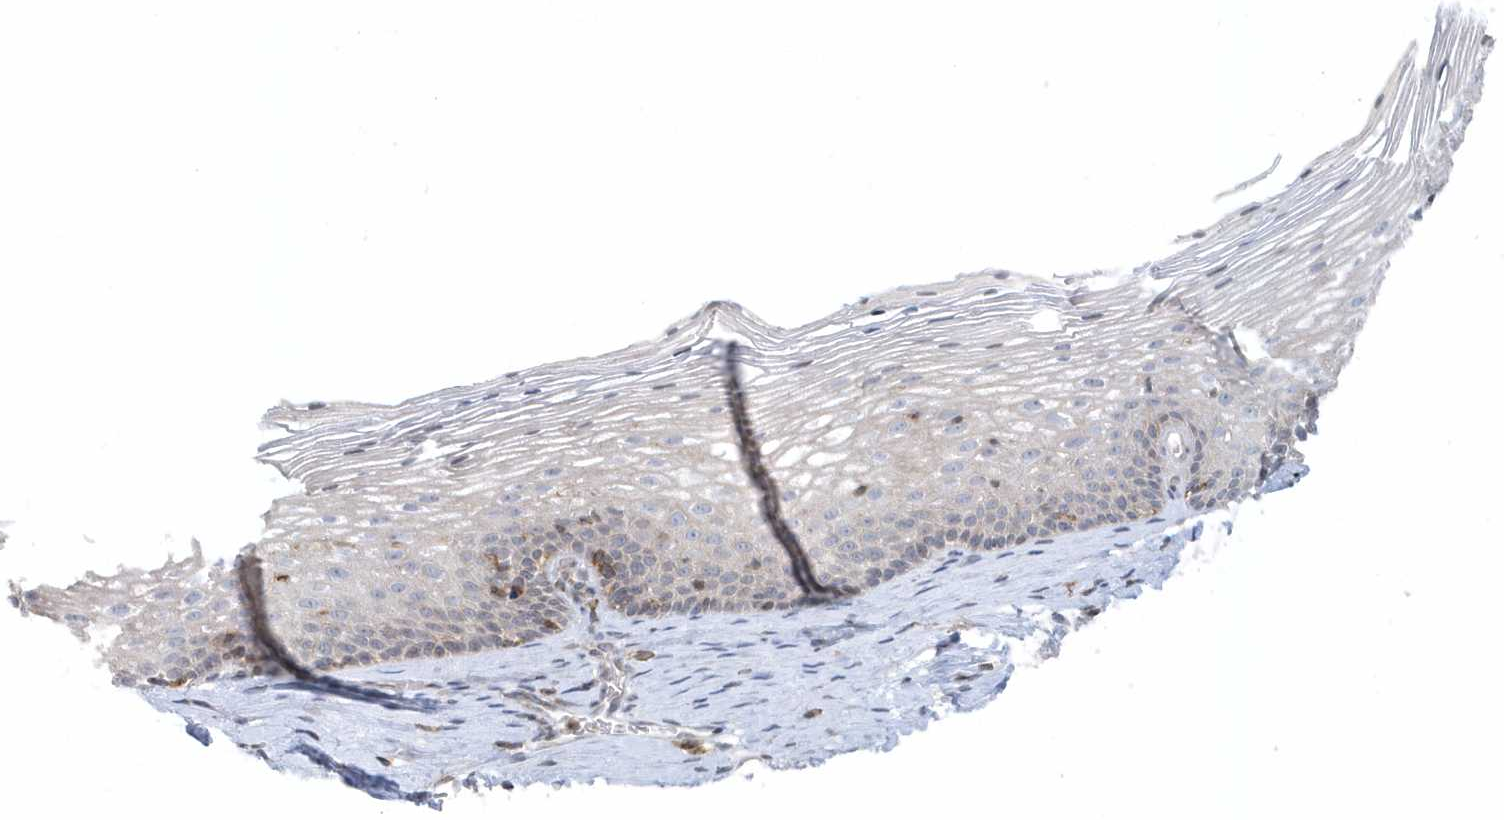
{"staining": {"intensity": "weak", "quantity": "<25%", "location": "cytoplasmic/membranous"}, "tissue": "cervix", "cell_type": "Glandular cells", "image_type": "normal", "snomed": [{"axis": "morphology", "description": "Normal tissue, NOS"}, {"axis": "topography", "description": "Cervix"}], "caption": "Cervix was stained to show a protein in brown. There is no significant staining in glandular cells. The staining is performed using DAB (3,3'-diaminobenzidine) brown chromogen with nuclei counter-stained in using hematoxylin.", "gene": "CACNB2", "patient": {"sex": "female", "age": 33}}